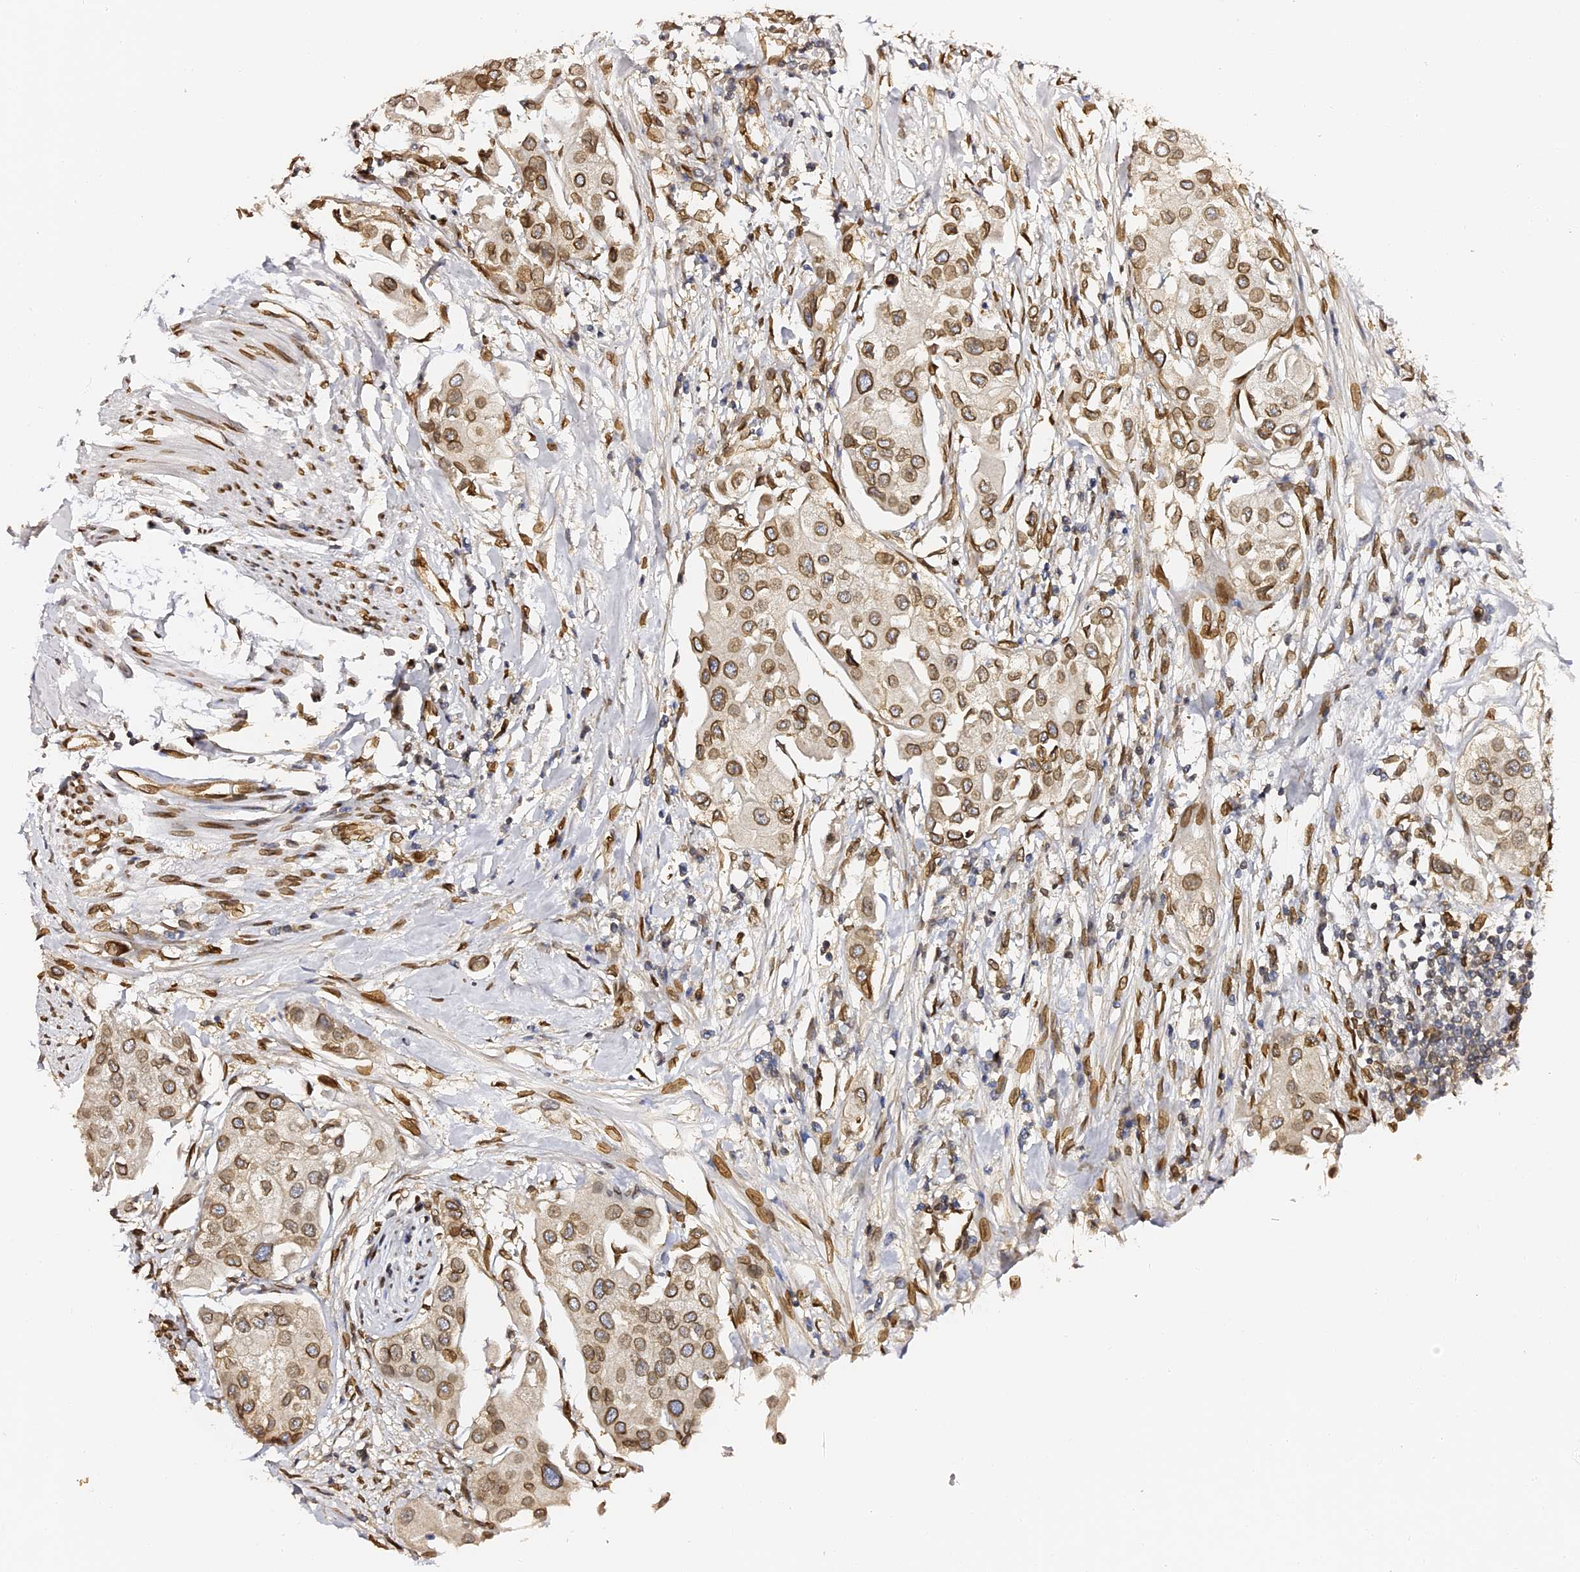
{"staining": {"intensity": "moderate", "quantity": ">75%", "location": "cytoplasmic/membranous,nuclear"}, "tissue": "urothelial cancer", "cell_type": "Tumor cells", "image_type": "cancer", "snomed": [{"axis": "morphology", "description": "Urothelial carcinoma, High grade"}, {"axis": "topography", "description": "Urinary bladder"}], "caption": "Urothelial cancer stained with immunohistochemistry (IHC) shows moderate cytoplasmic/membranous and nuclear expression in approximately >75% of tumor cells. The staining was performed using DAB to visualize the protein expression in brown, while the nuclei were stained in blue with hematoxylin (Magnification: 20x).", "gene": "ANAPC5", "patient": {"sex": "male", "age": 64}}